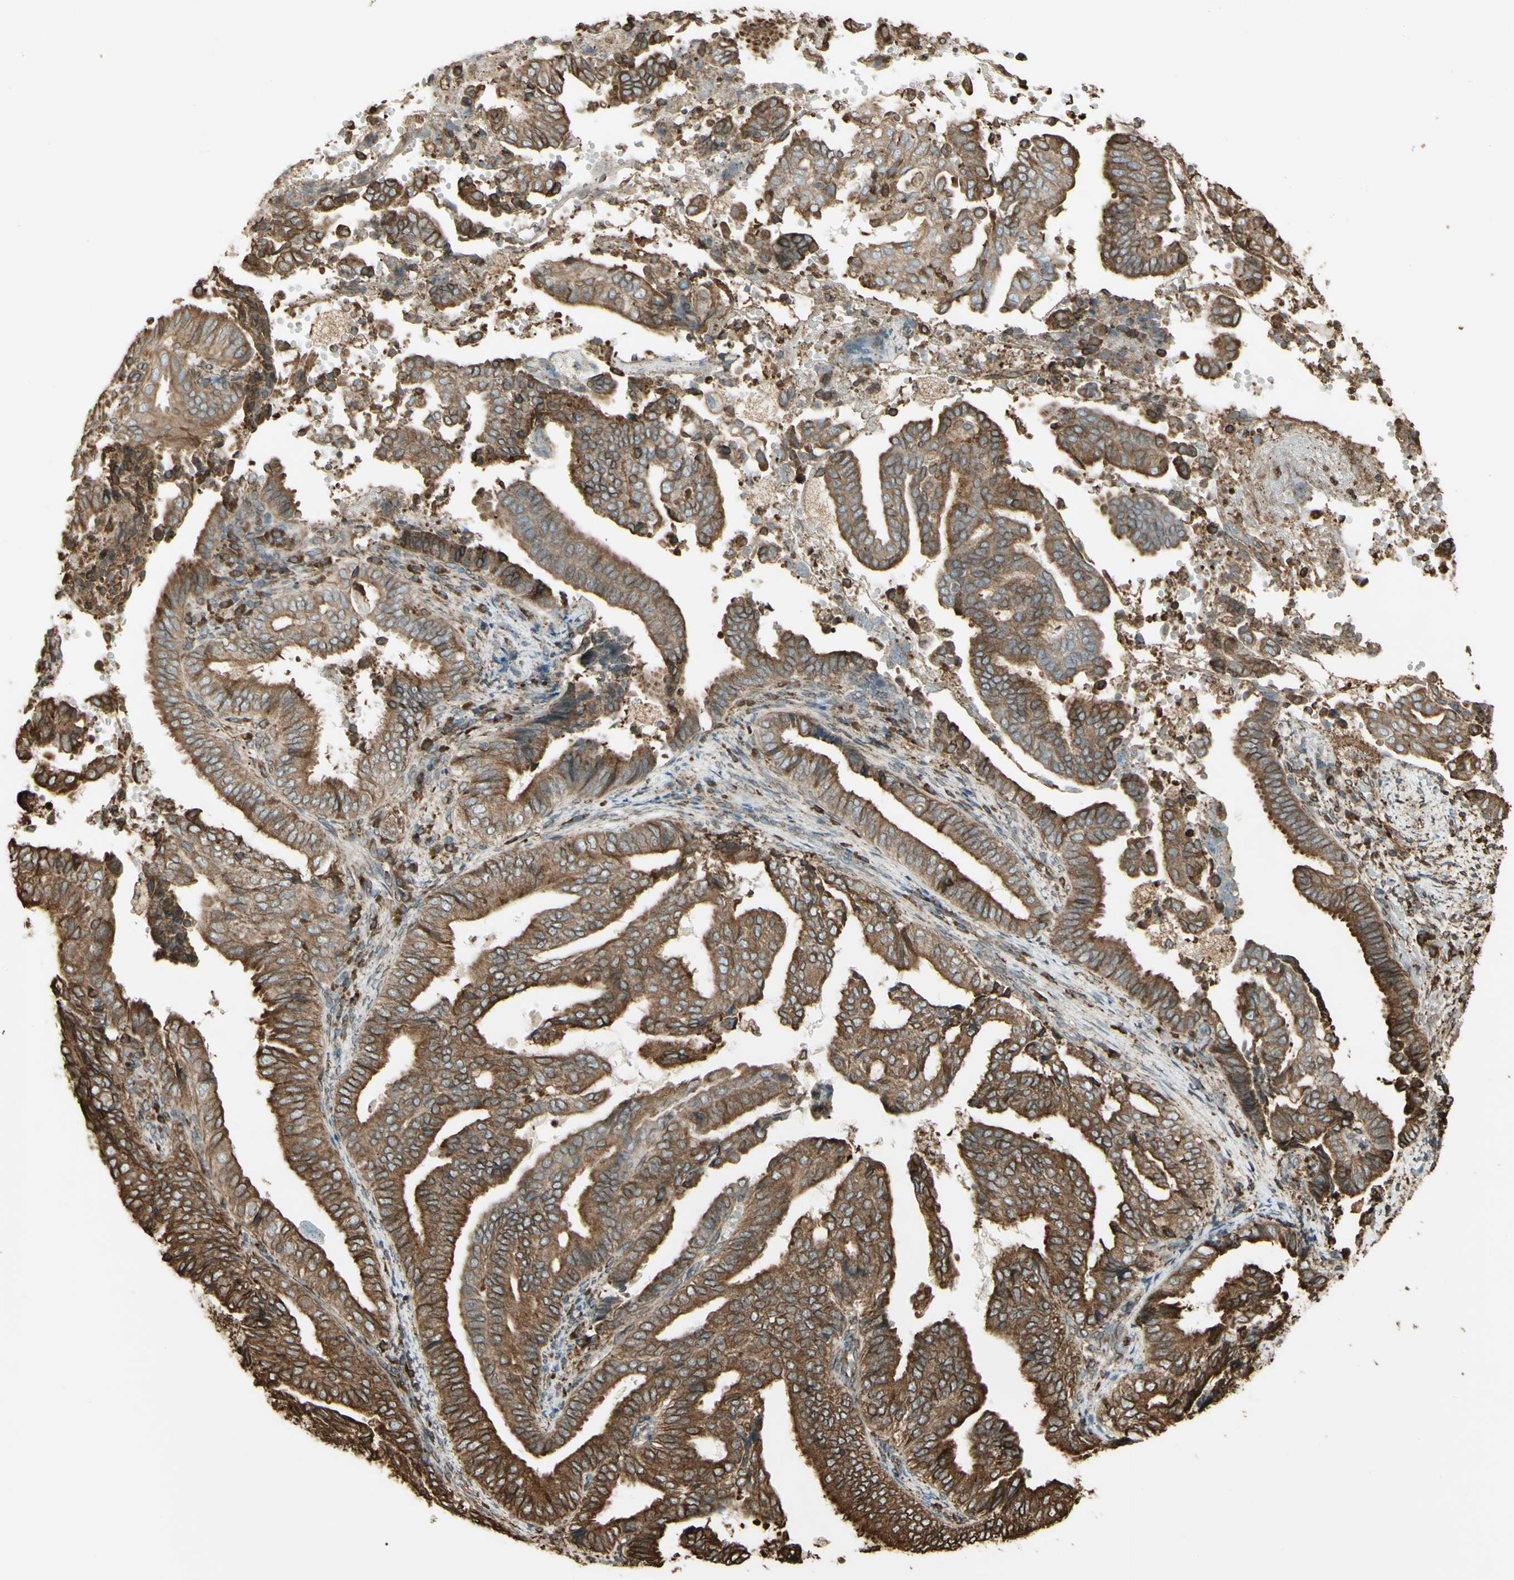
{"staining": {"intensity": "moderate", "quantity": ">75%", "location": "cytoplasmic/membranous"}, "tissue": "endometrial cancer", "cell_type": "Tumor cells", "image_type": "cancer", "snomed": [{"axis": "morphology", "description": "Adenocarcinoma, NOS"}, {"axis": "topography", "description": "Endometrium"}], "caption": "Immunohistochemical staining of human endometrial cancer (adenocarcinoma) demonstrates moderate cytoplasmic/membranous protein expression in about >75% of tumor cells.", "gene": "CANX", "patient": {"sex": "female", "age": 58}}